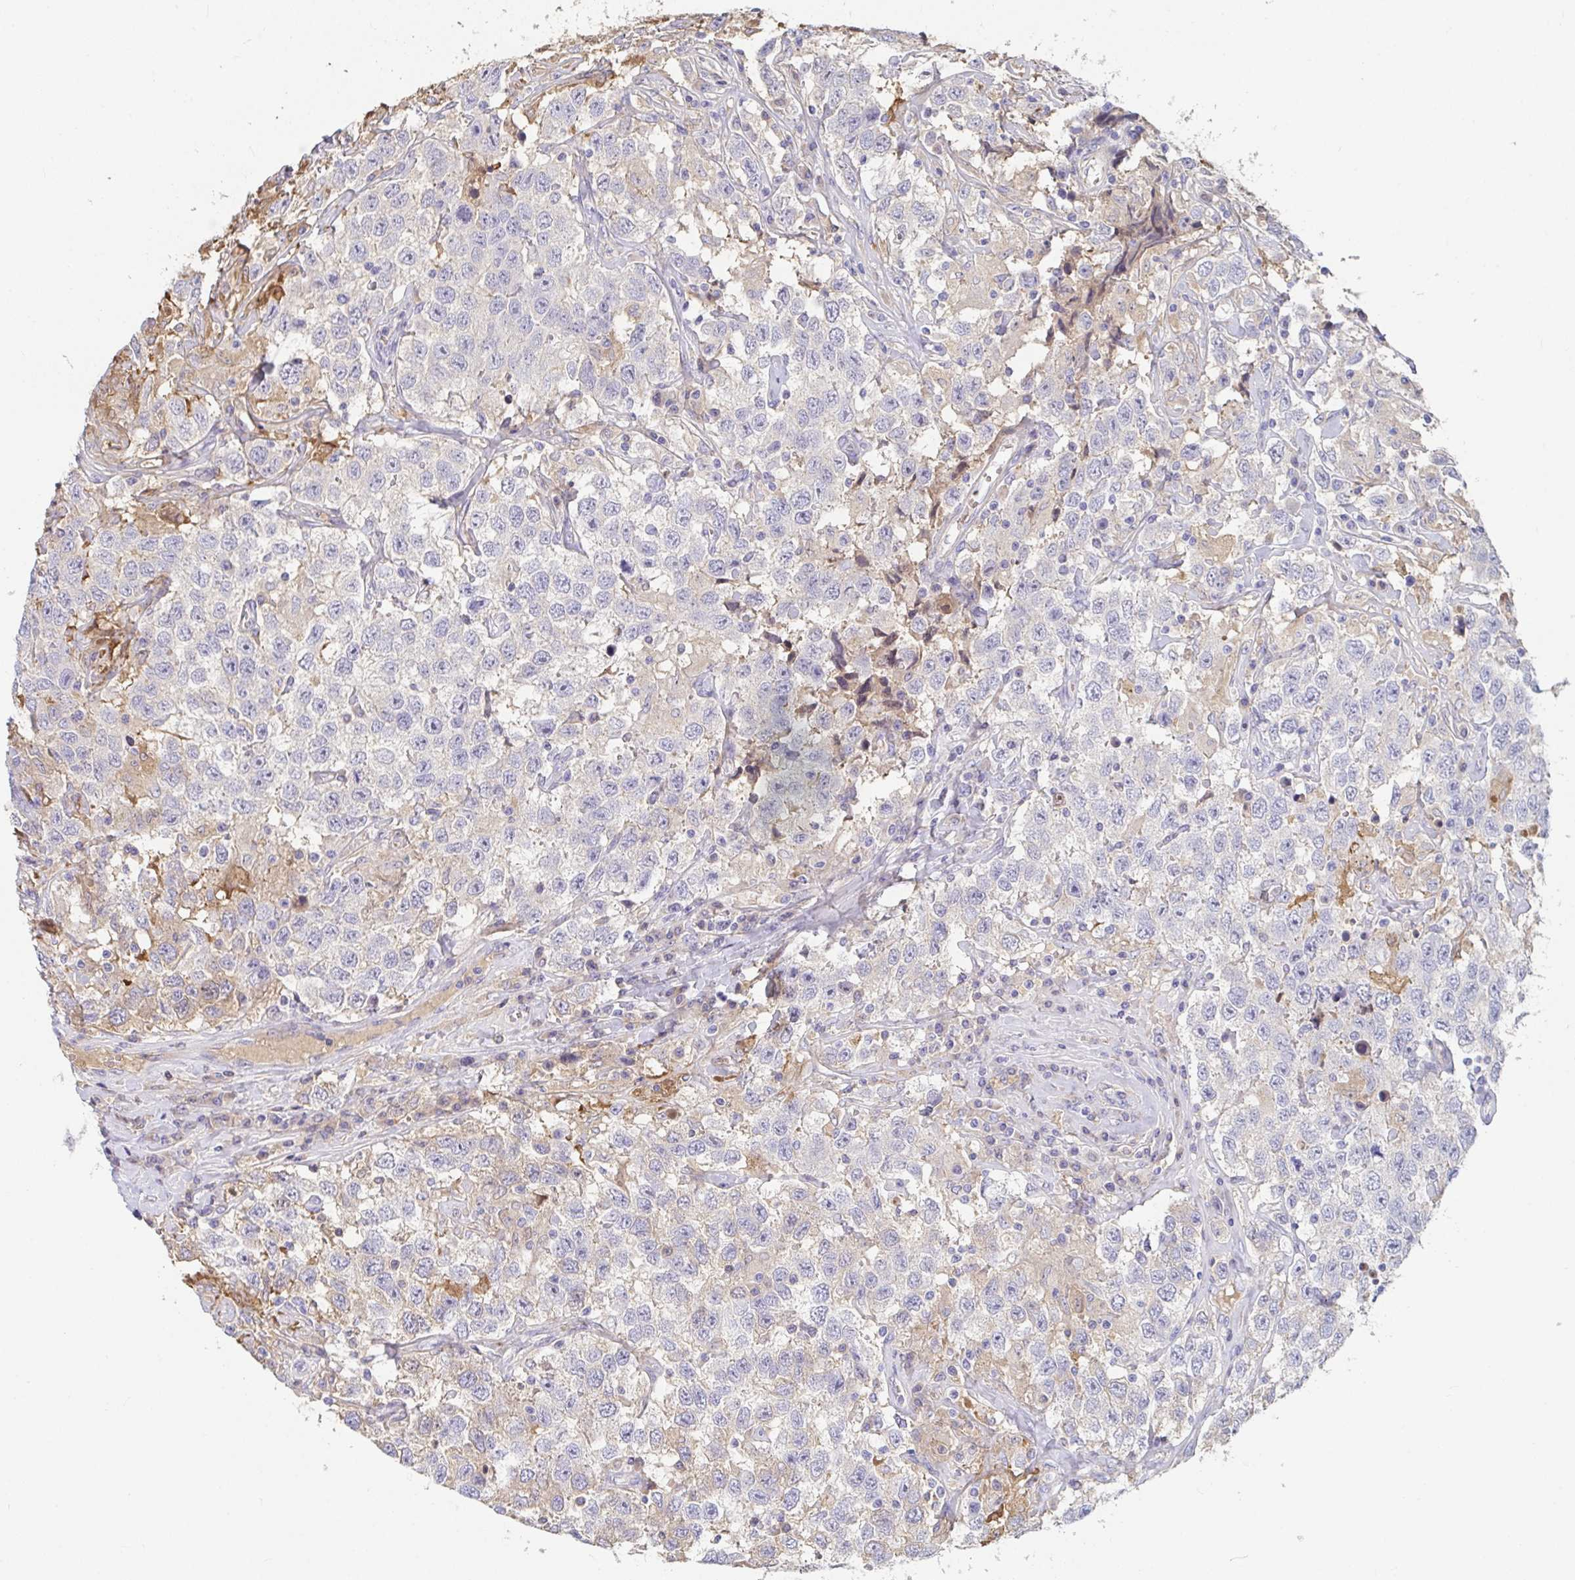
{"staining": {"intensity": "negative", "quantity": "none", "location": "none"}, "tissue": "testis cancer", "cell_type": "Tumor cells", "image_type": "cancer", "snomed": [{"axis": "morphology", "description": "Seminoma, NOS"}, {"axis": "topography", "description": "Testis"}], "caption": "The IHC histopathology image has no significant expression in tumor cells of testis cancer tissue.", "gene": "ANO5", "patient": {"sex": "male", "age": 41}}